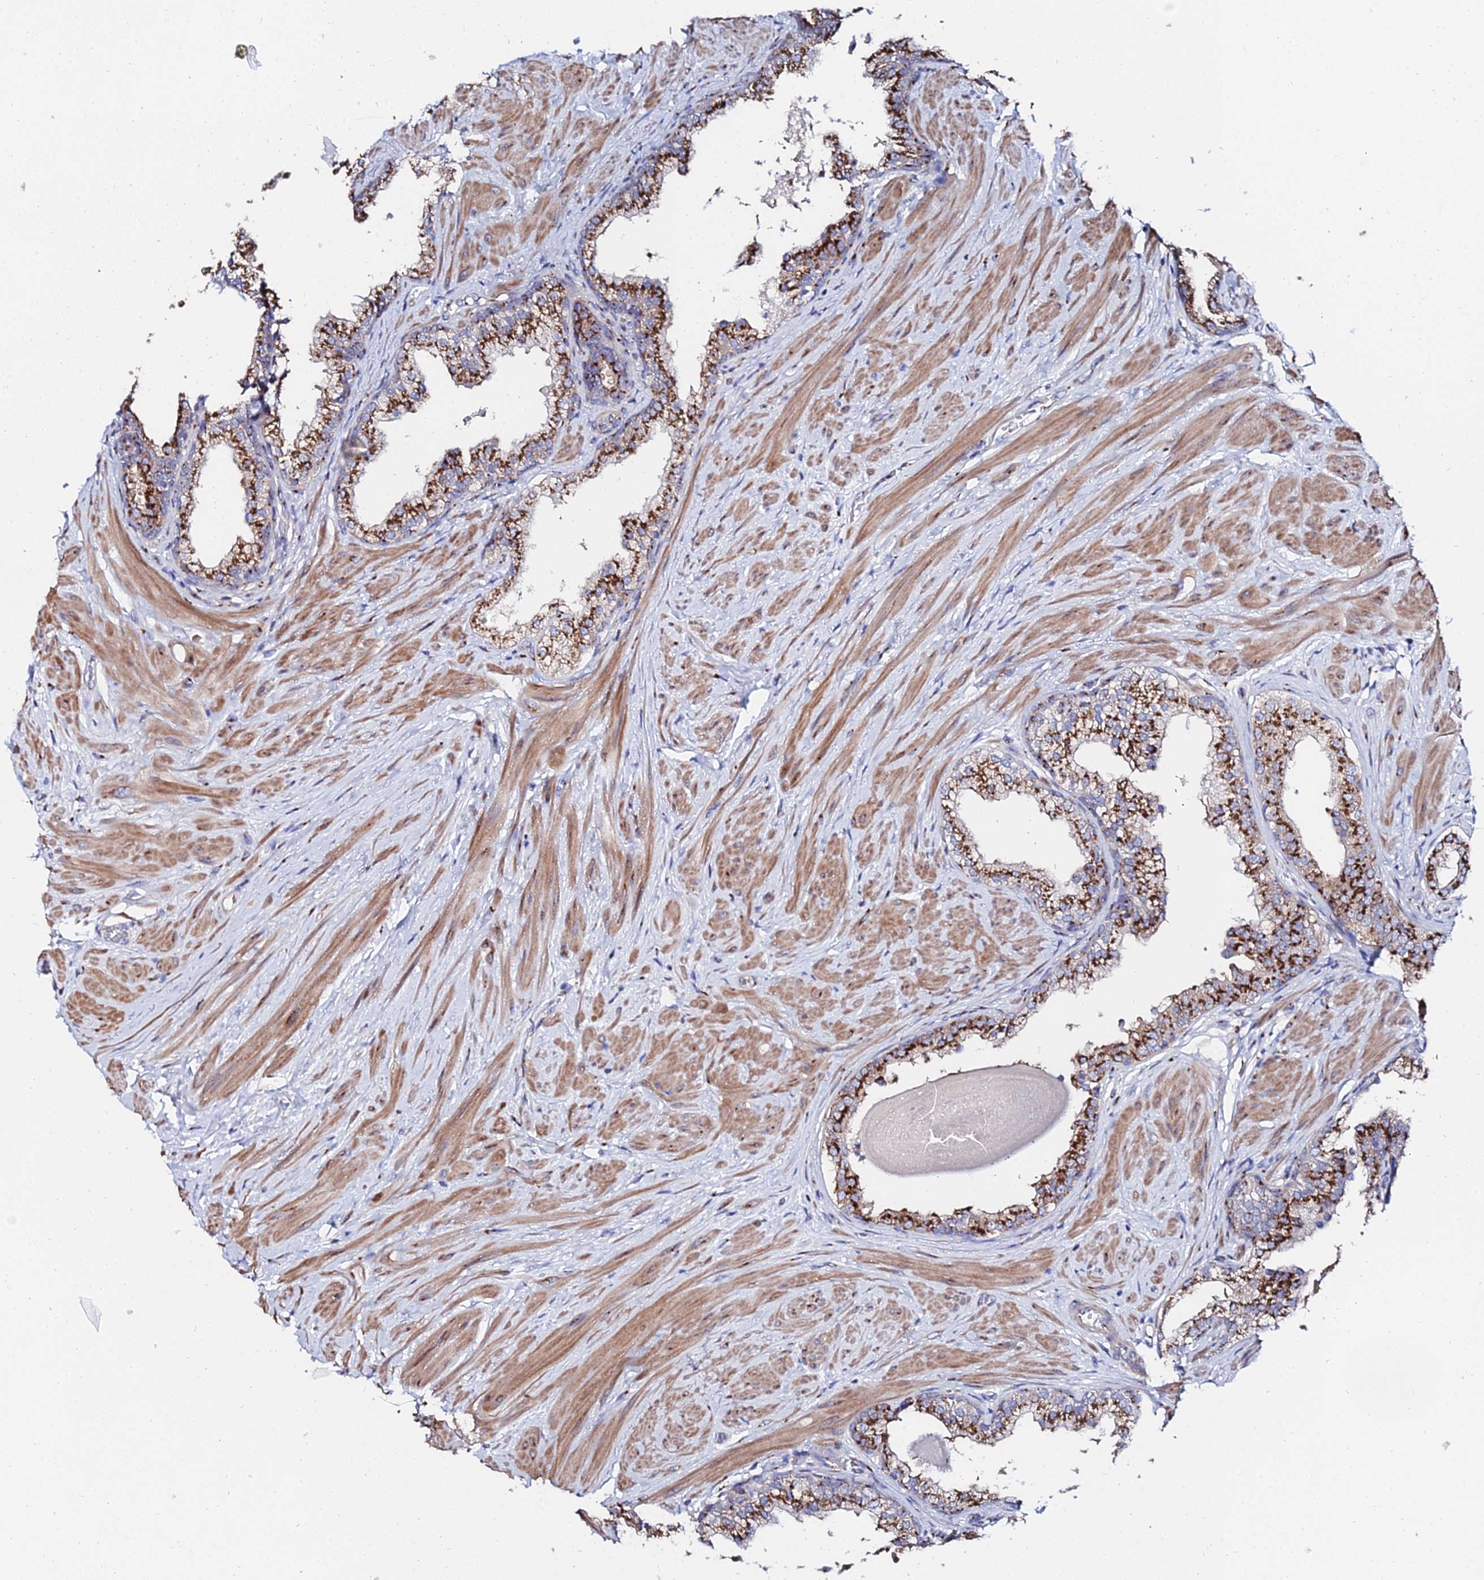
{"staining": {"intensity": "strong", "quantity": "25%-75%", "location": "cytoplasmic/membranous"}, "tissue": "prostate", "cell_type": "Glandular cells", "image_type": "normal", "snomed": [{"axis": "morphology", "description": "Normal tissue, NOS"}, {"axis": "topography", "description": "Prostate"}], "caption": "Brown immunohistochemical staining in unremarkable human prostate shows strong cytoplasmic/membranous staining in approximately 25%-75% of glandular cells. The staining was performed using DAB (3,3'-diaminobenzidine) to visualize the protein expression in brown, while the nuclei were stained in blue with hematoxylin (Magnification: 20x).", "gene": "BORCS8", "patient": {"sex": "male", "age": 48}}